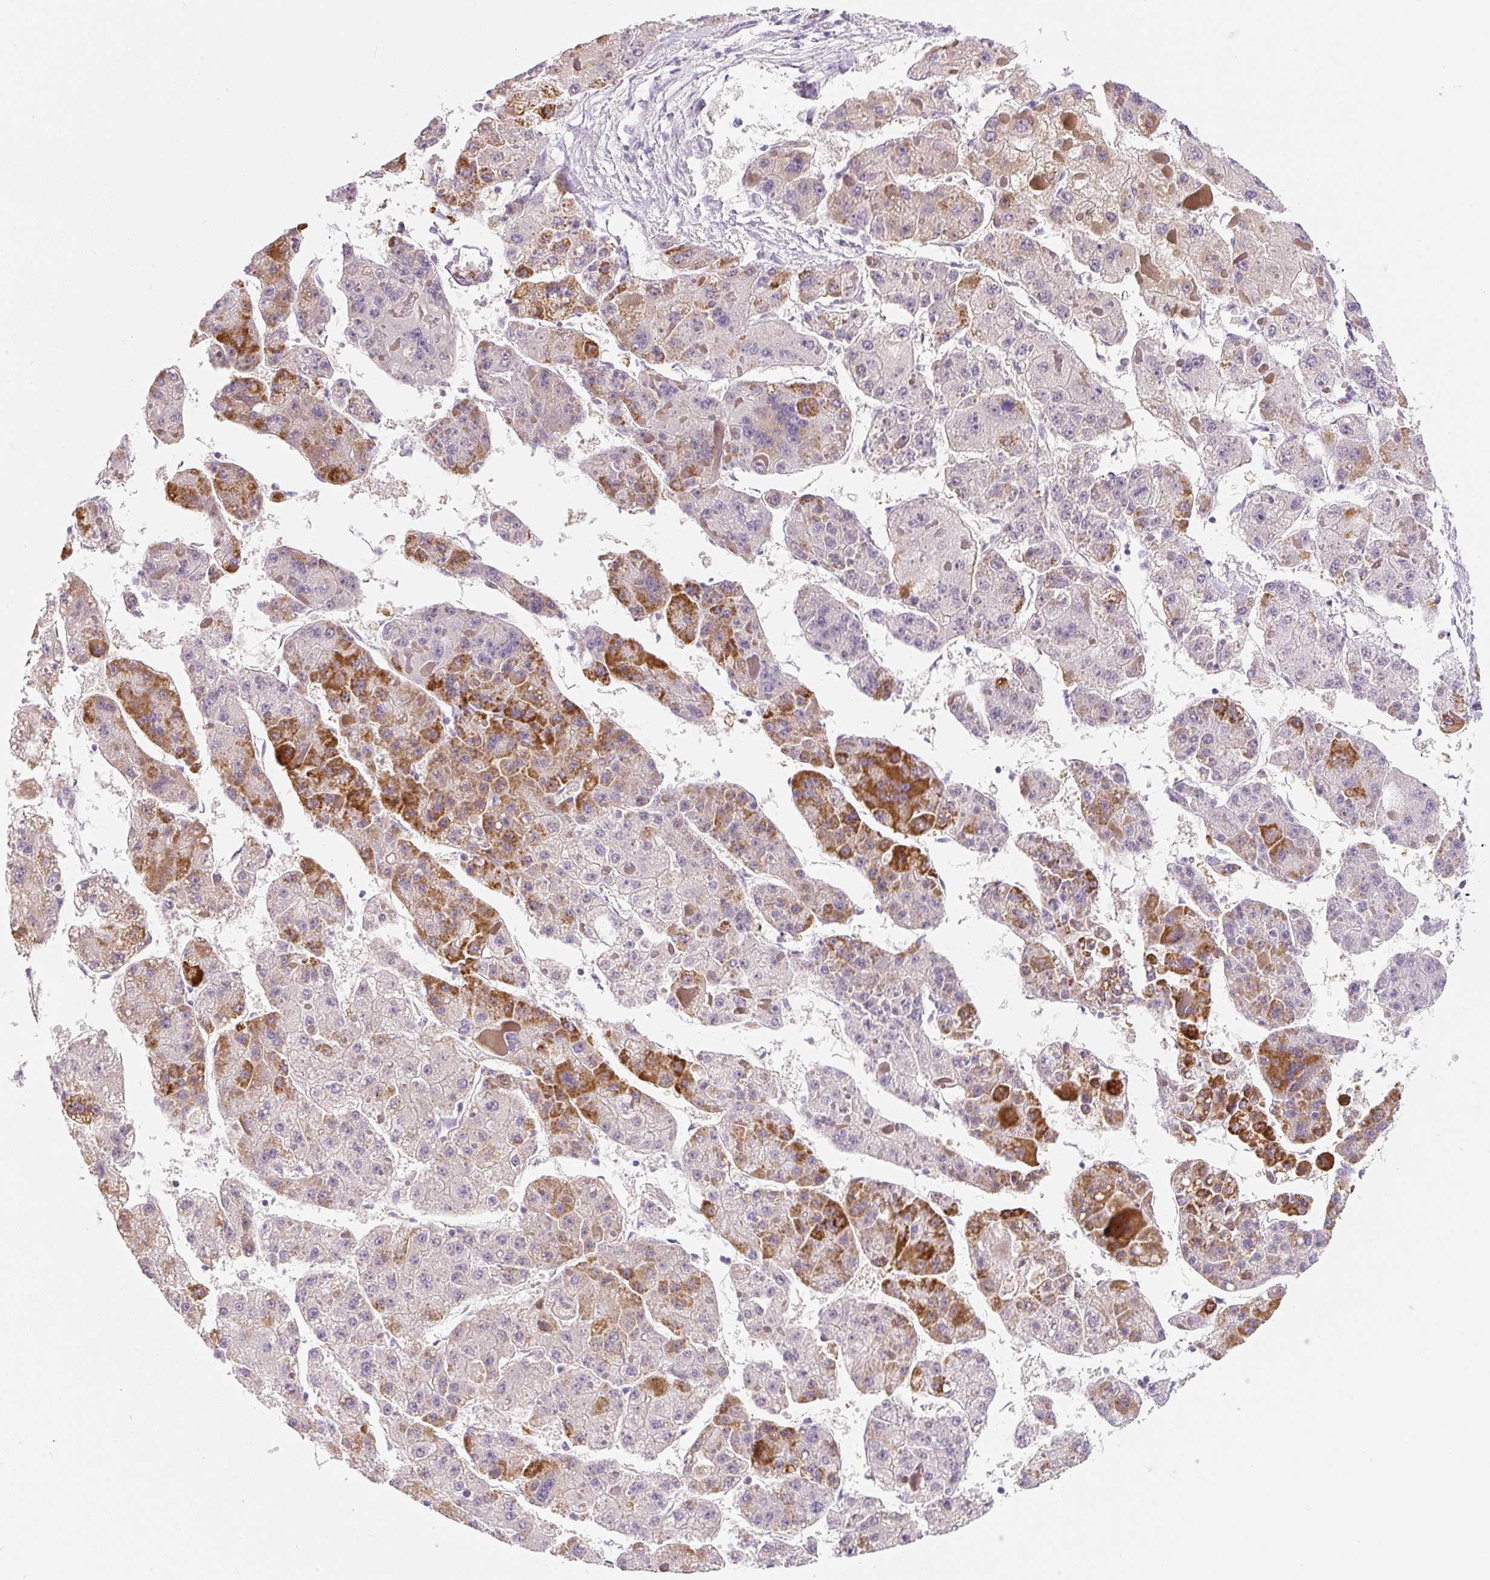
{"staining": {"intensity": "strong", "quantity": "<25%", "location": "cytoplasmic/membranous"}, "tissue": "liver cancer", "cell_type": "Tumor cells", "image_type": "cancer", "snomed": [{"axis": "morphology", "description": "Carcinoma, Hepatocellular, NOS"}, {"axis": "topography", "description": "Liver"}], "caption": "Liver hepatocellular carcinoma stained with IHC reveals strong cytoplasmic/membranous staining in approximately <25% of tumor cells.", "gene": "PLA2G4A", "patient": {"sex": "female", "age": 73}}